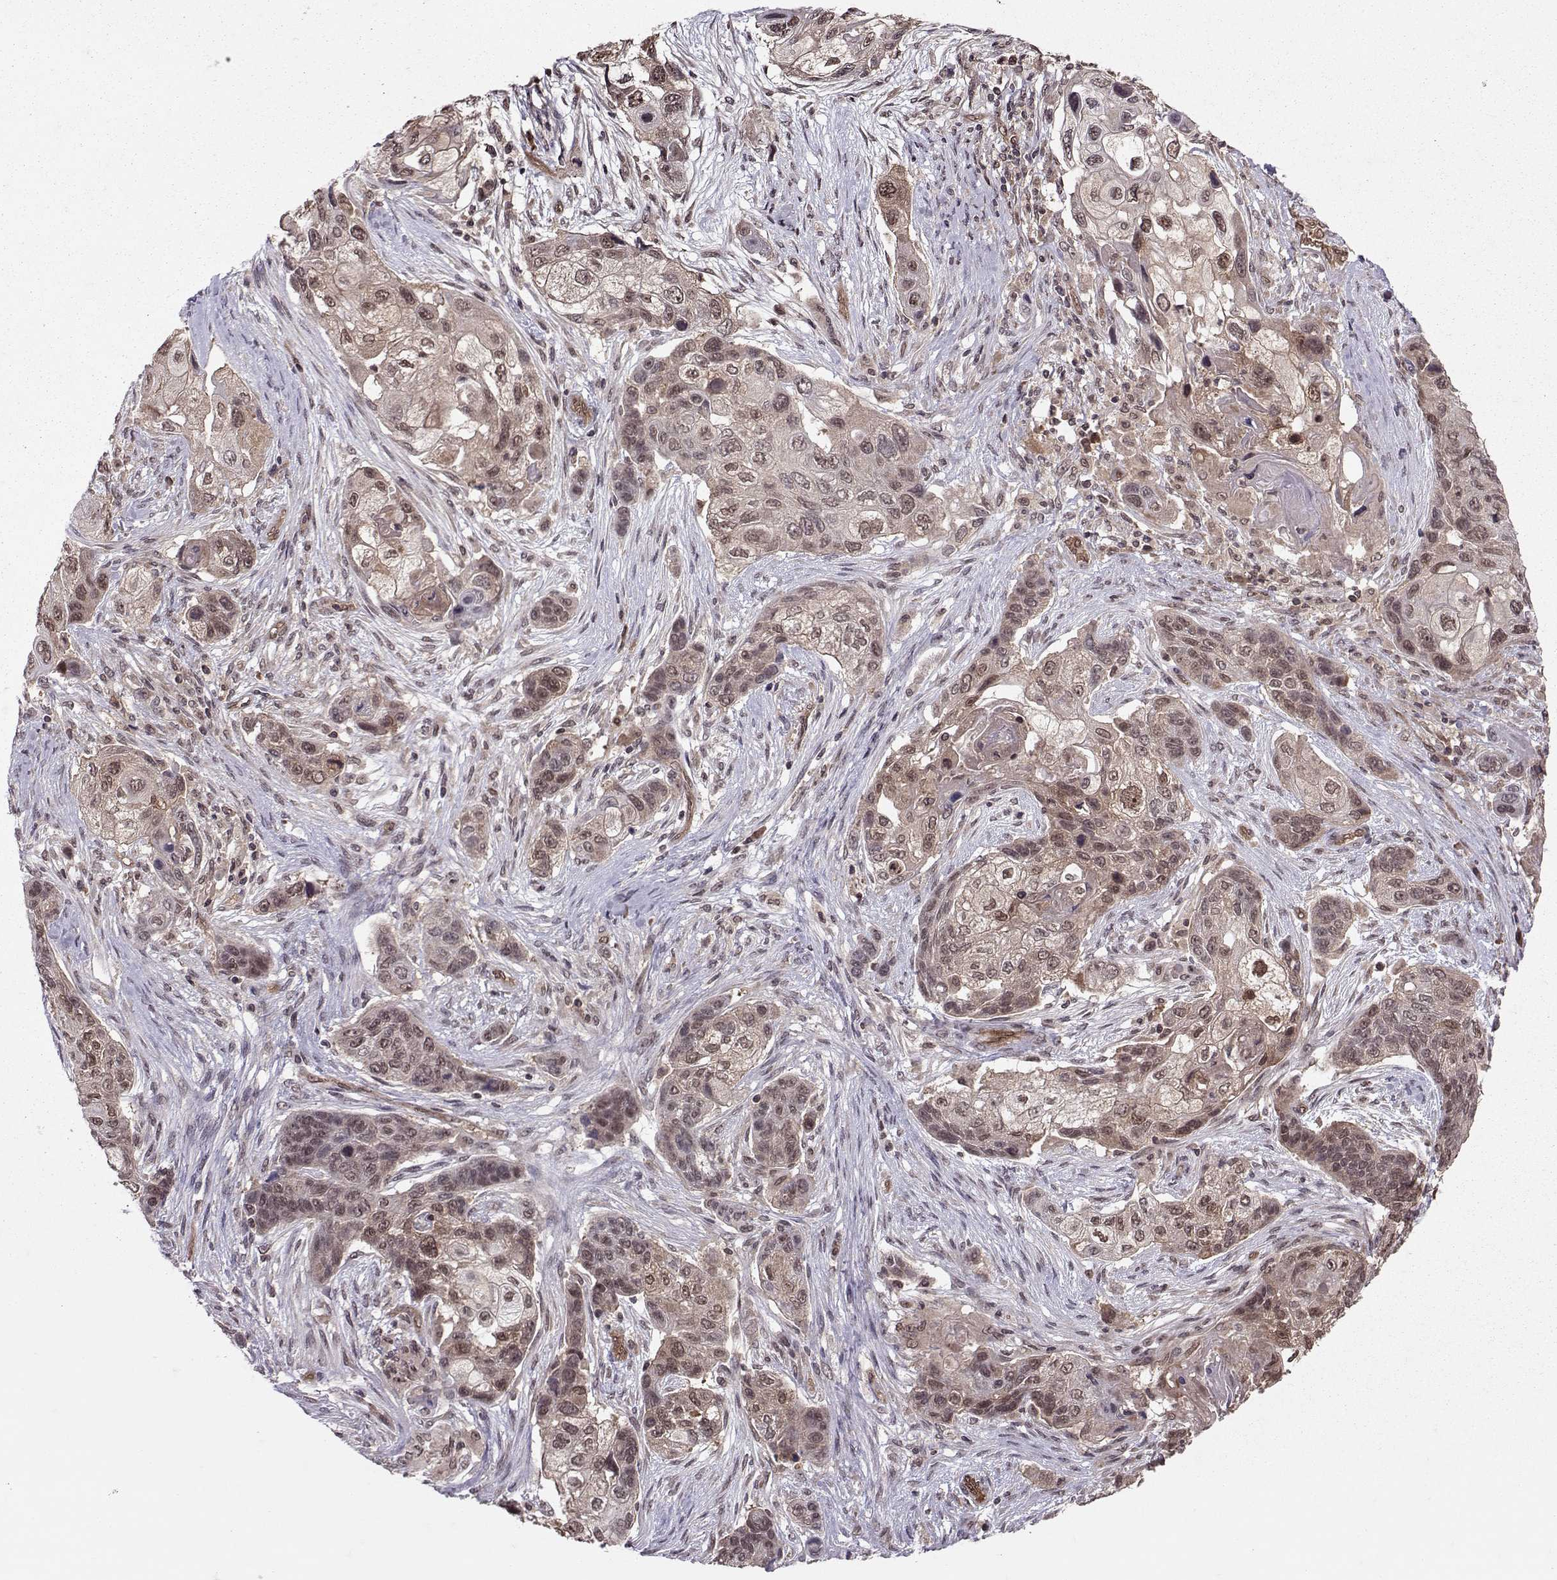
{"staining": {"intensity": "weak", "quantity": "<25%", "location": "cytoplasmic/membranous,nuclear"}, "tissue": "lung cancer", "cell_type": "Tumor cells", "image_type": "cancer", "snomed": [{"axis": "morphology", "description": "Squamous cell carcinoma, NOS"}, {"axis": "topography", "description": "Lung"}], "caption": "The histopathology image exhibits no significant positivity in tumor cells of squamous cell carcinoma (lung).", "gene": "PPP2R2A", "patient": {"sex": "male", "age": 69}}